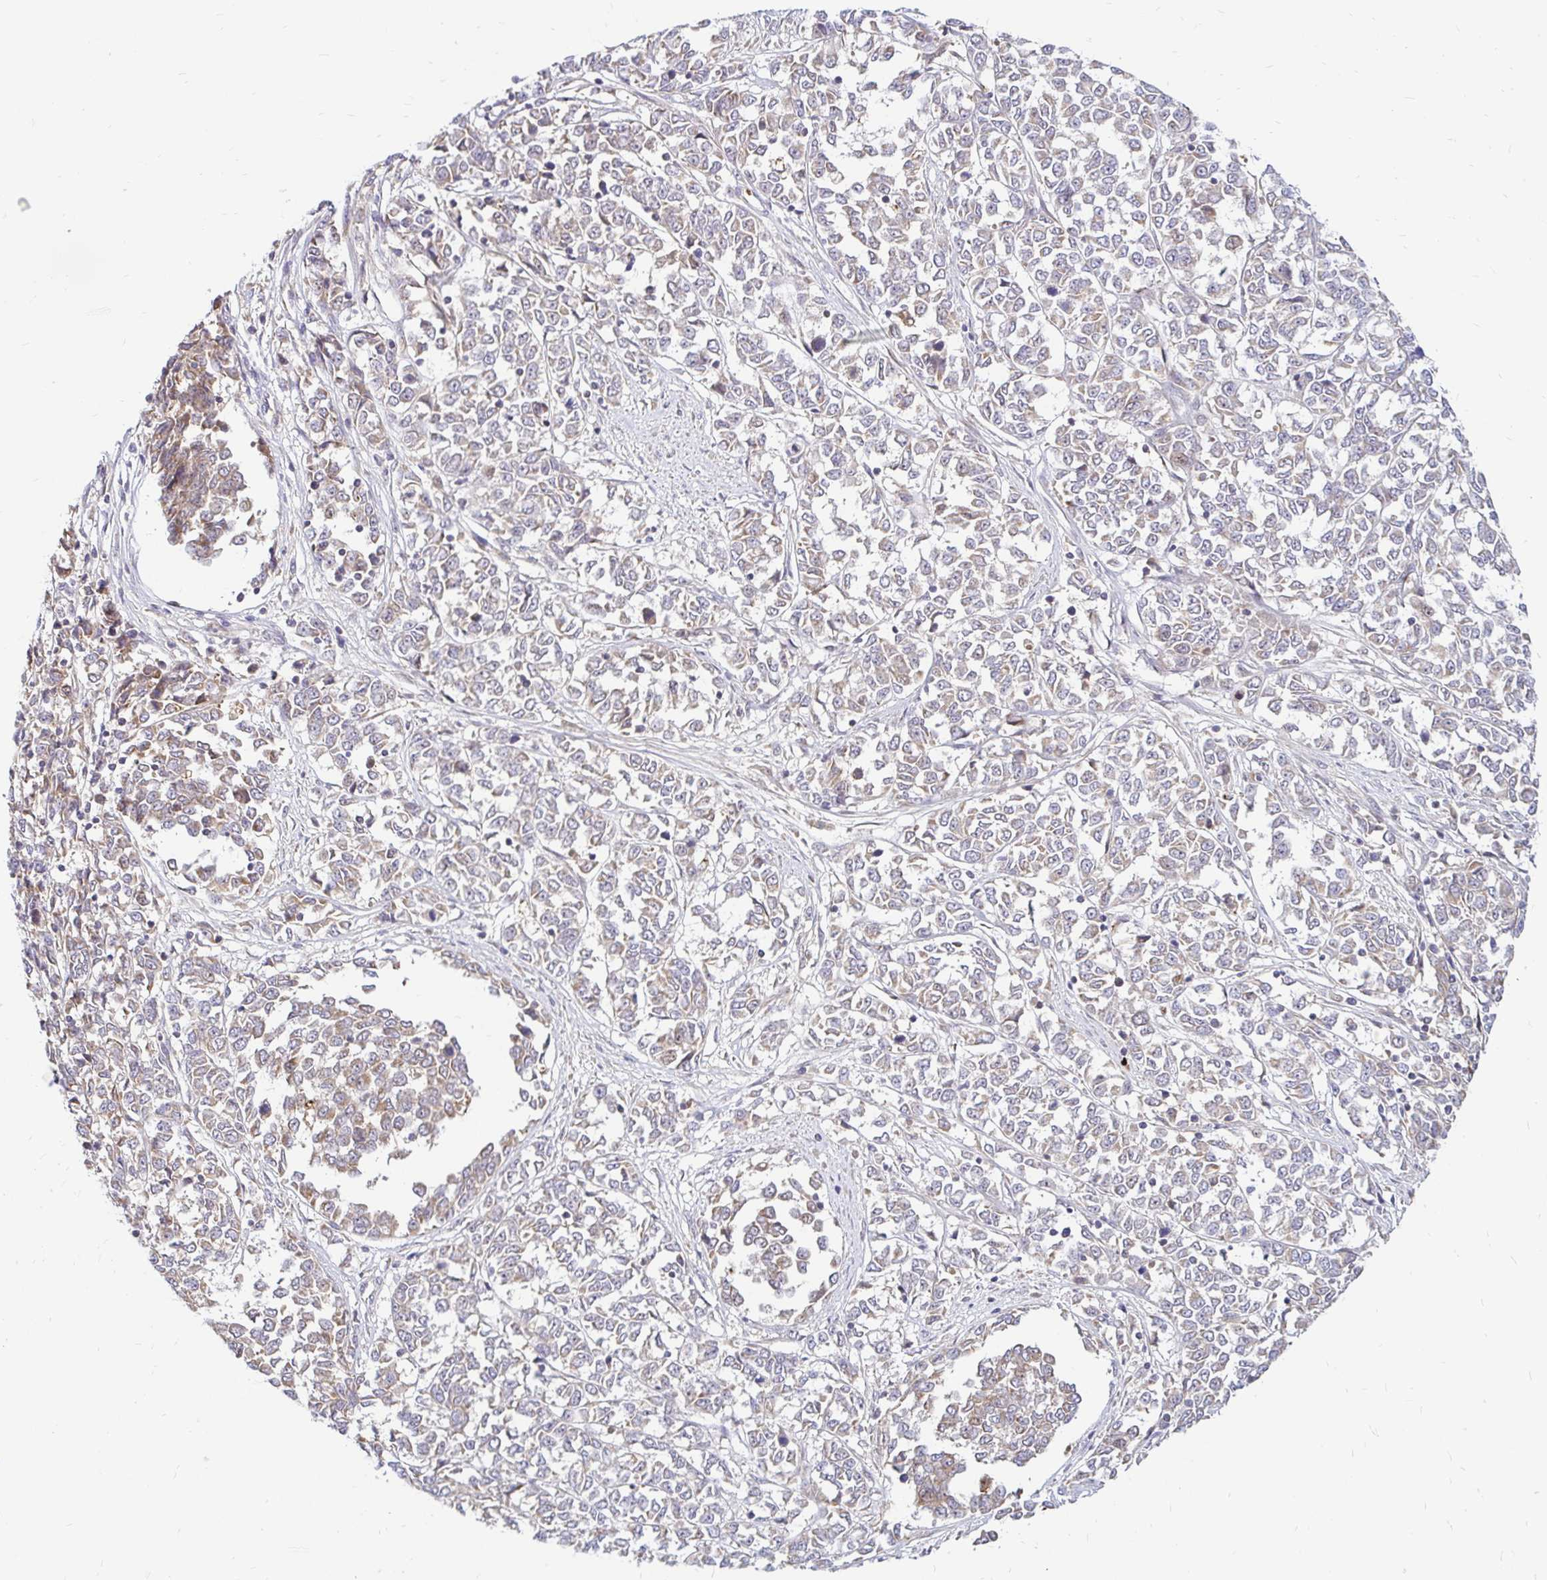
{"staining": {"intensity": "weak", "quantity": "<25%", "location": "cytoplasmic/membranous"}, "tissue": "melanoma", "cell_type": "Tumor cells", "image_type": "cancer", "snomed": [{"axis": "morphology", "description": "Malignant melanoma, NOS"}, {"axis": "topography", "description": "Skin"}], "caption": "Malignant melanoma was stained to show a protein in brown. There is no significant positivity in tumor cells.", "gene": "ARHGEF37", "patient": {"sex": "female", "age": 72}}